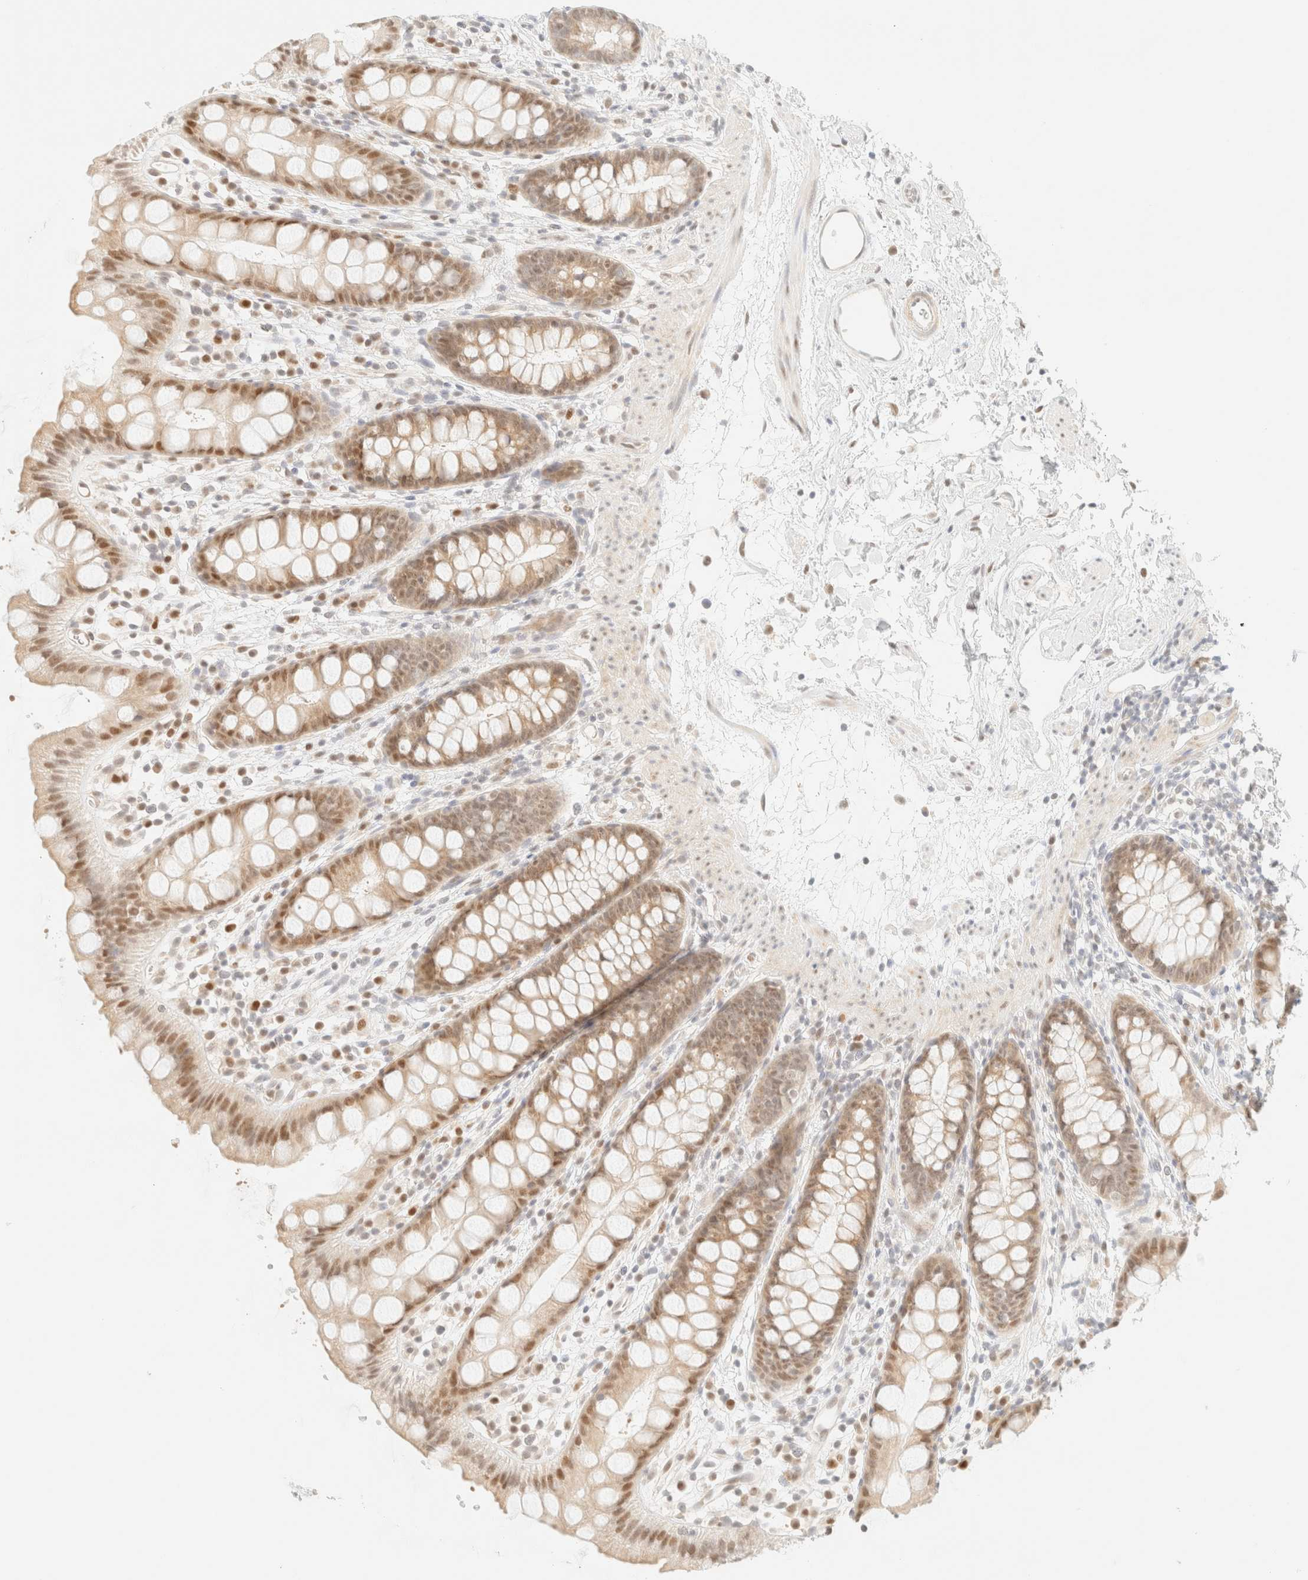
{"staining": {"intensity": "moderate", "quantity": ">75%", "location": "cytoplasmic/membranous,nuclear"}, "tissue": "rectum", "cell_type": "Glandular cells", "image_type": "normal", "snomed": [{"axis": "morphology", "description": "Normal tissue, NOS"}, {"axis": "topography", "description": "Rectum"}], "caption": "IHC (DAB) staining of benign rectum exhibits moderate cytoplasmic/membranous,nuclear protein positivity in about >75% of glandular cells.", "gene": "TSR1", "patient": {"sex": "female", "age": 65}}